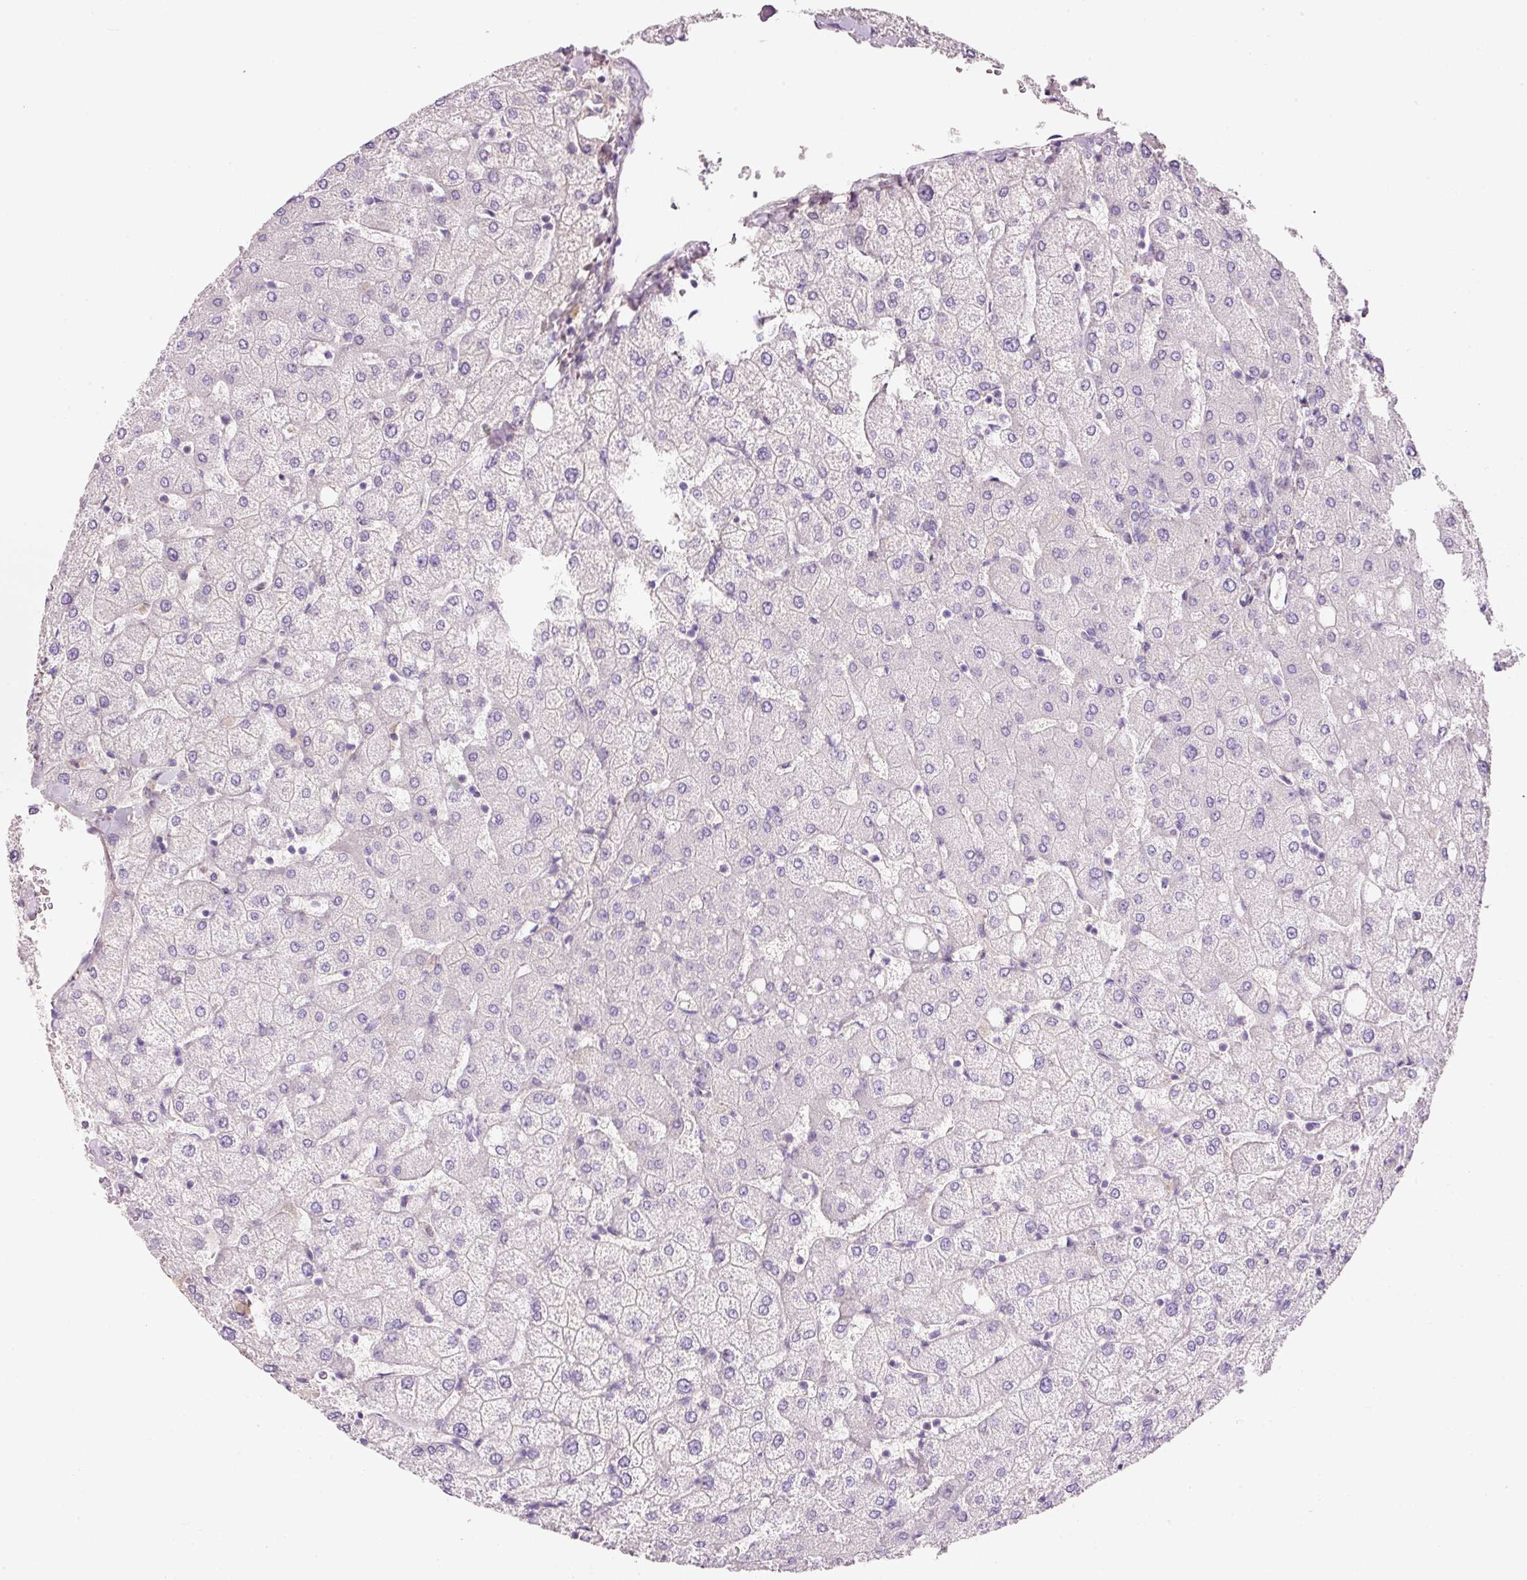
{"staining": {"intensity": "negative", "quantity": "none", "location": "none"}, "tissue": "liver", "cell_type": "Cholangiocytes", "image_type": "normal", "snomed": [{"axis": "morphology", "description": "Normal tissue, NOS"}, {"axis": "topography", "description": "Liver"}], "caption": "Liver stained for a protein using immunohistochemistry (IHC) shows no positivity cholangiocytes.", "gene": "SOS2", "patient": {"sex": "female", "age": 54}}